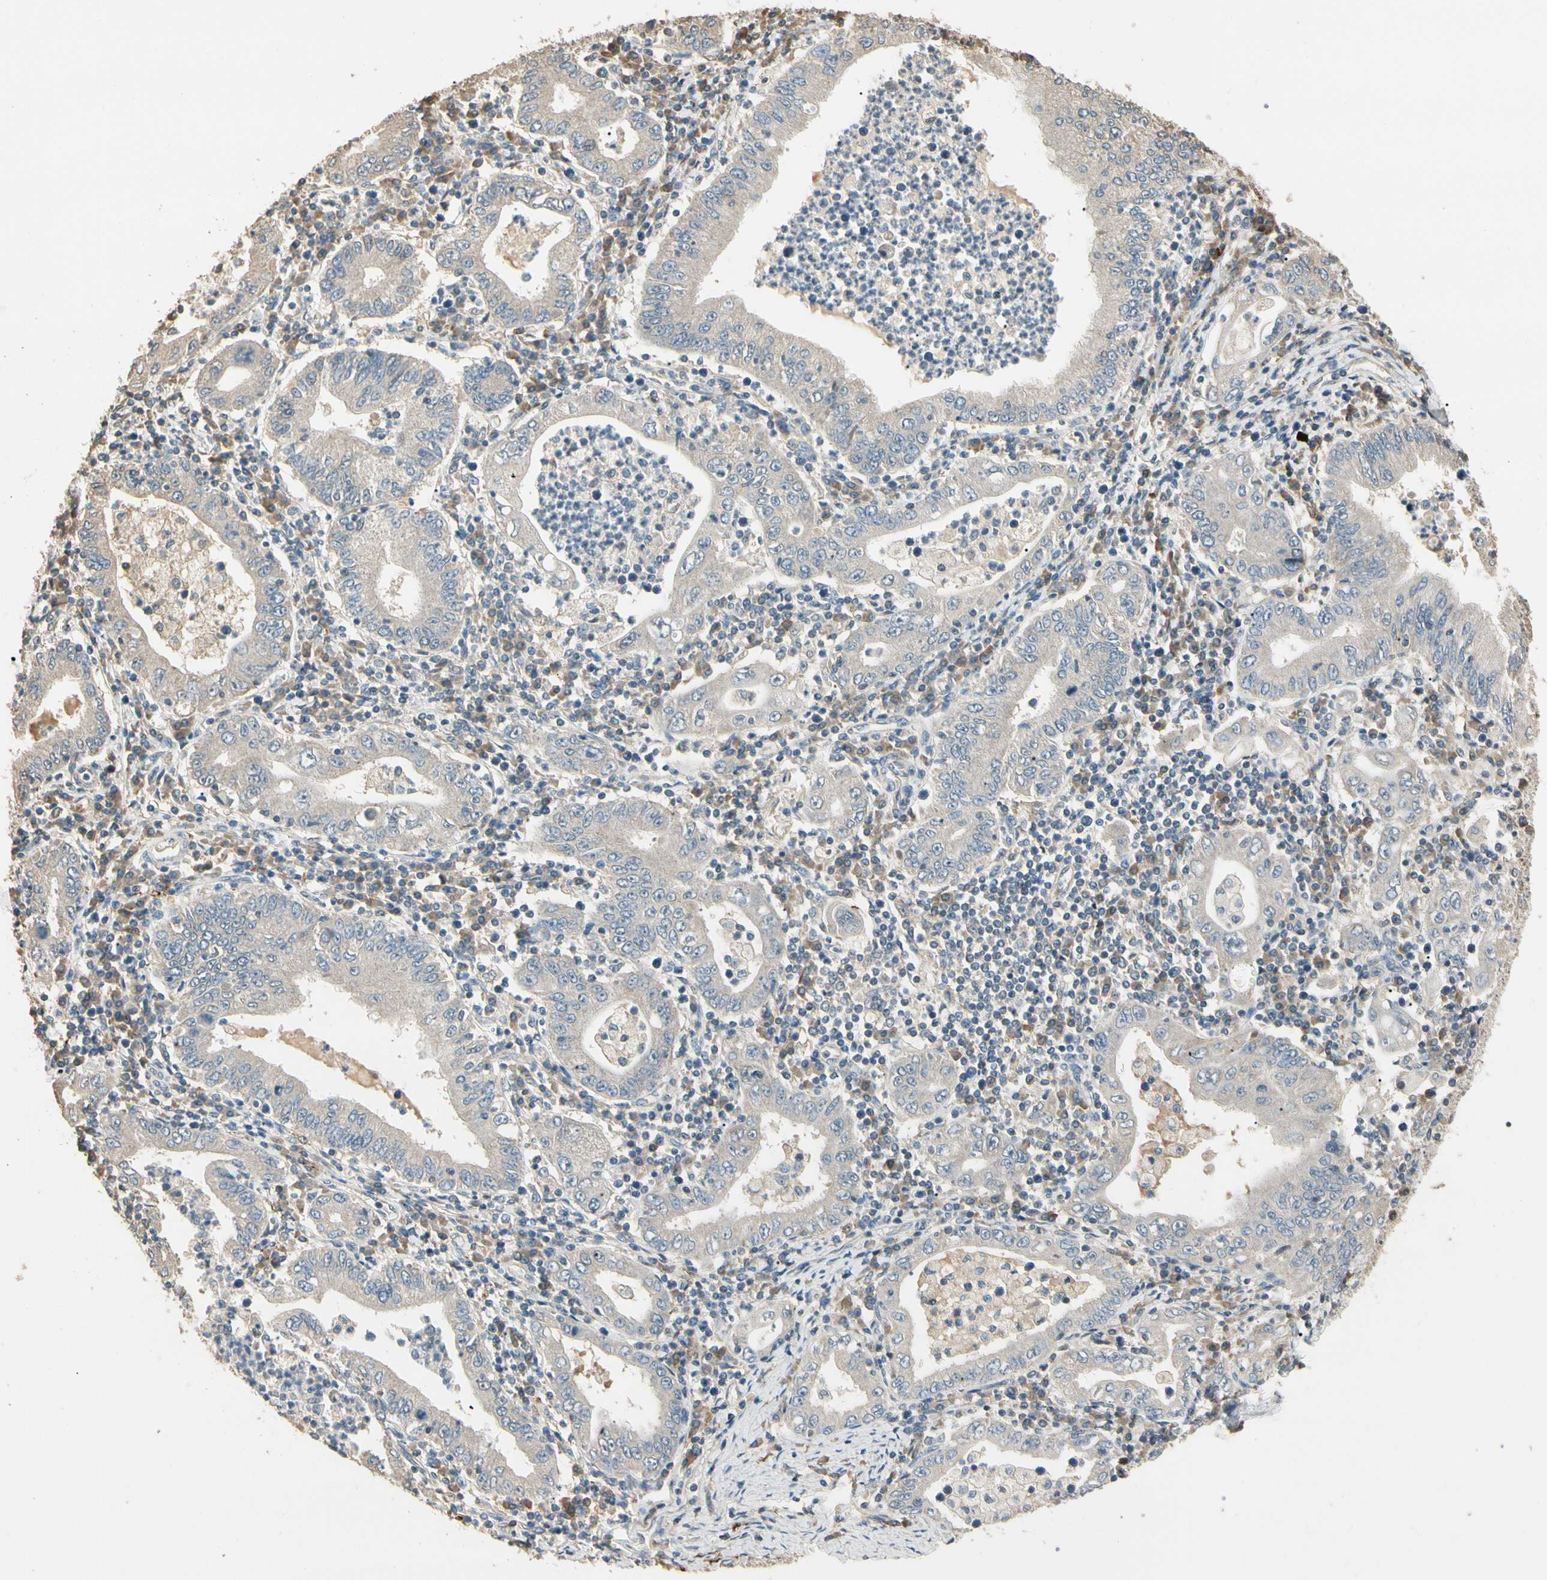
{"staining": {"intensity": "weak", "quantity": "<25%", "location": "cytoplasmic/membranous"}, "tissue": "stomach cancer", "cell_type": "Tumor cells", "image_type": "cancer", "snomed": [{"axis": "morphology", "description": "Normal tissue, NOS"}, {"axis": "morphology", "description": "Adenocarcinoma, NOS"}, {"axis": "topography", "description": "Esophagus"}, {"axis": "topography", "description": "Stomach, upper"}, {"axis": "topography", "description": "Peripheral nerve tissue"}], "caption": "Immunohistochemistry of human stomach adenocarcinoma shows no staining in tumor cells. (DAB (3,3'-diaminobenzidine) IHC visualized using brightfield microscopy, high magnification).", "gene": "CDH6", "patient": {"sex": "male", "age": 62}}